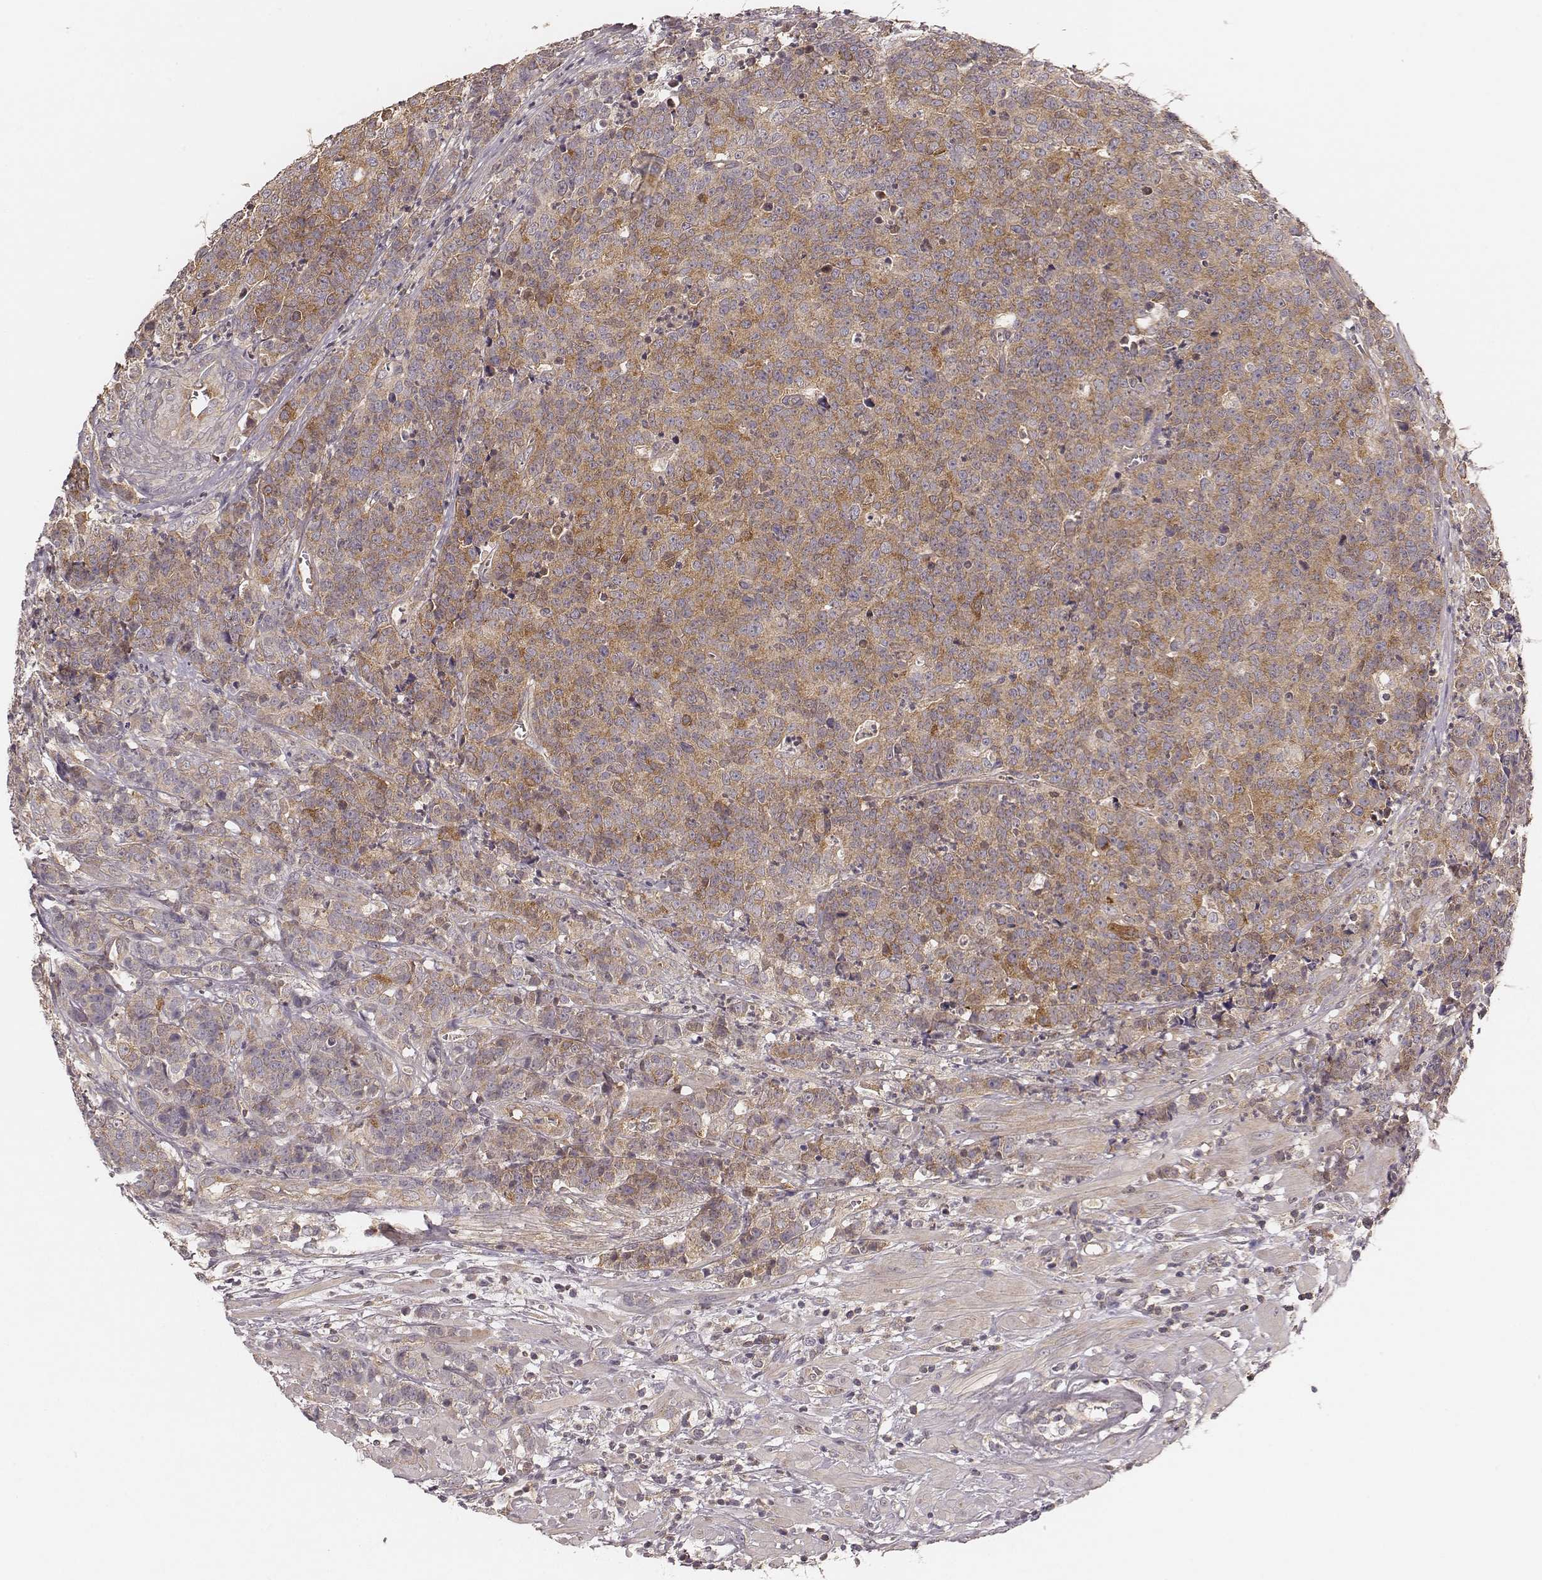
{"staining": {"intensity": "weak", "quantity": ">75%", "location": "cytoplasmic/membranous"}, "tissue": "prostate cancer", "cell_type": "Tumor cells", "image_type": "cancer", "snomed": [{"axis": "morphology", "description": "Adenocarcinoma, NOS"}, {"axis": "topography", "description": "Prostate"}], "caption": "Adenocarcinoma (prostate) was stained to show a protein in brown. There is low levels of weak cytoplasmic/membranous positivity in about >75% of tumor cells.", "gene": "CARS1", "patient": {"sex": "male", "age": 67}}